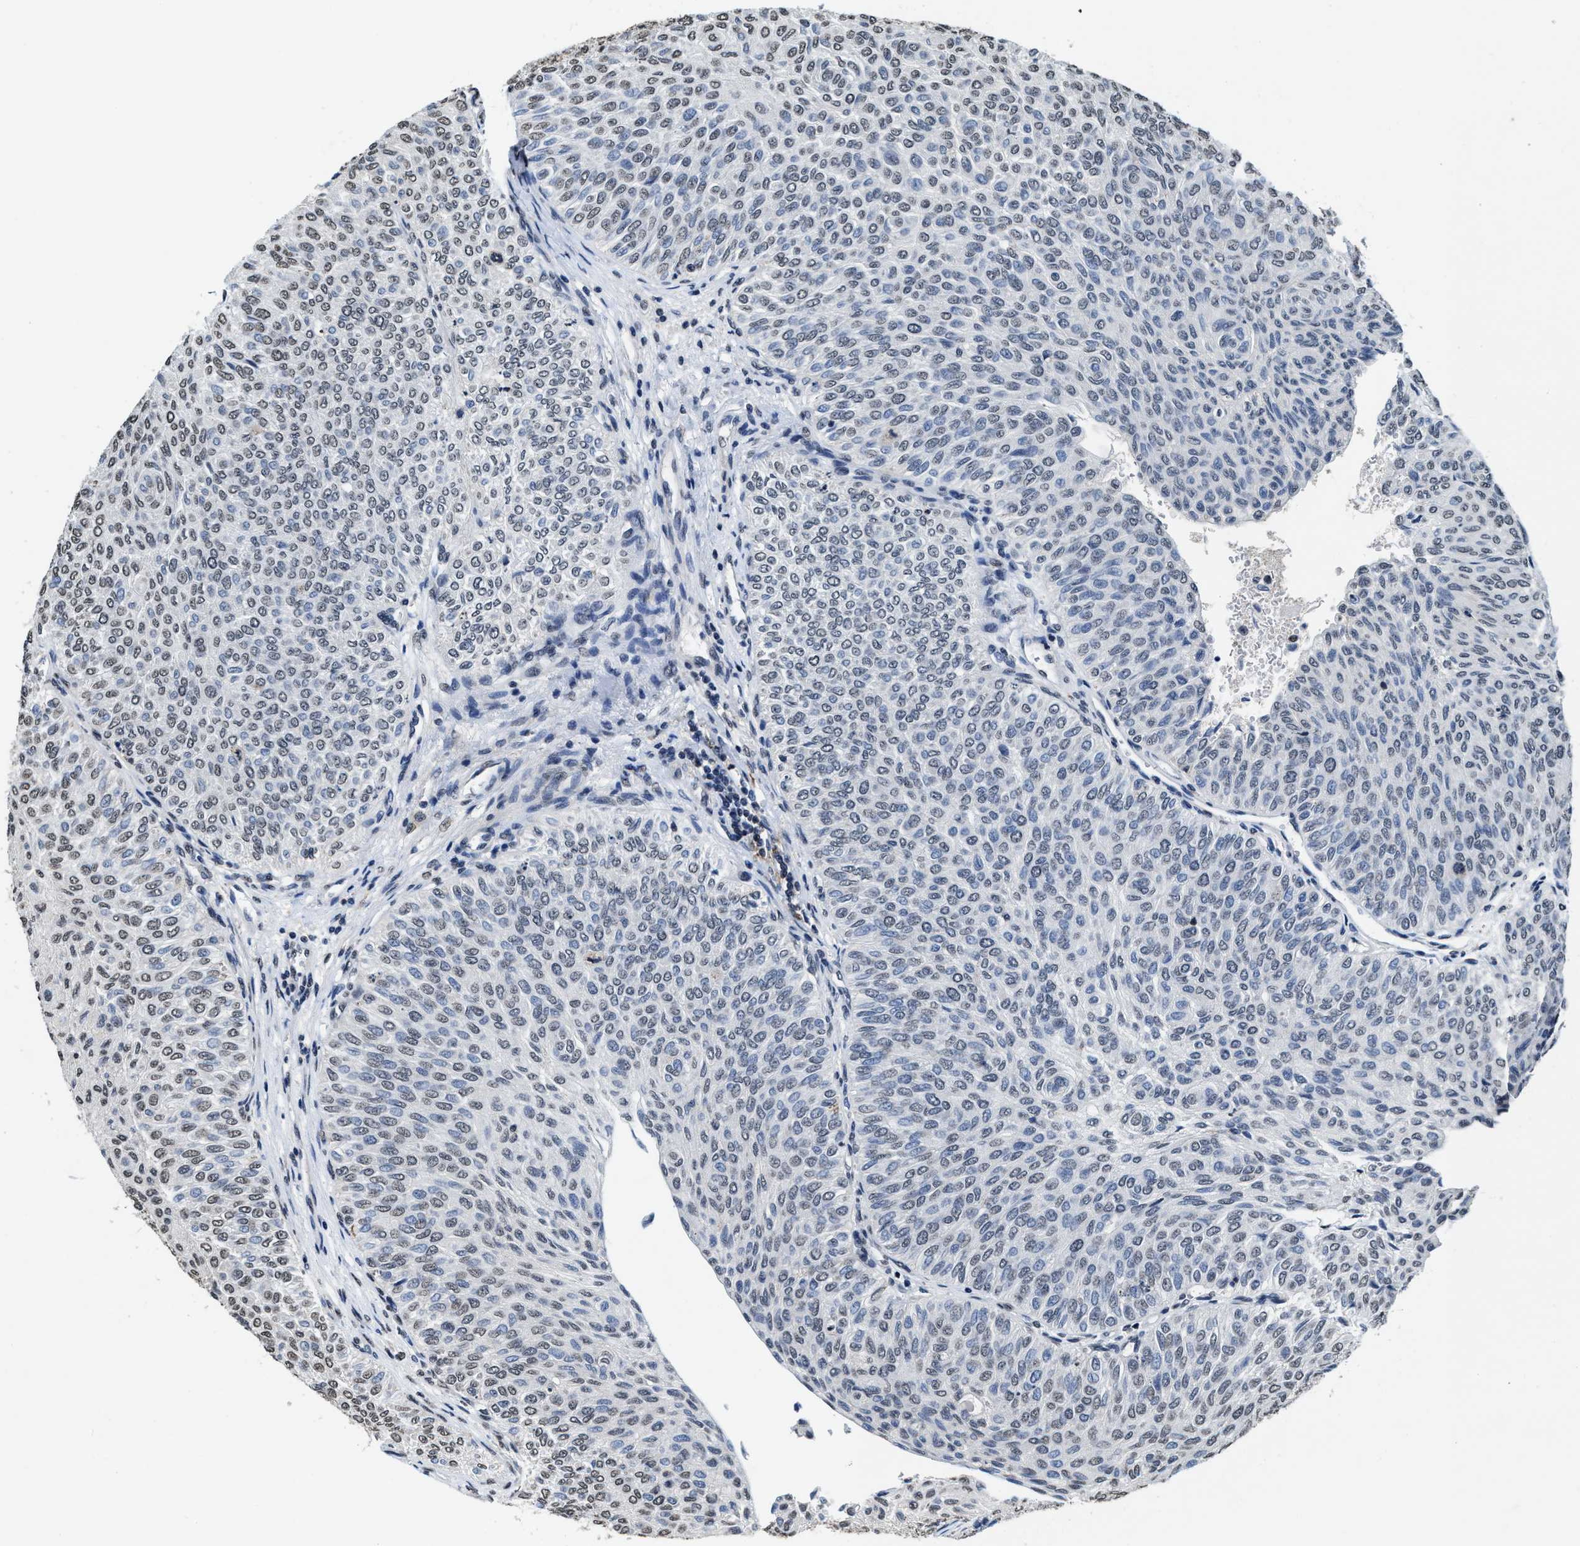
{"staining": {"intensity": "weak", "quantity": "25%-75%", "location": "nuclear"}, "tissue": "urothelial cancer", "cell_type": "Tumor cells", "image_type": "cancer", "snomed": [{"axis": "morphology", "description": "Urothelial carcinoma, Low grade"}, {"axis": "topography", "description": "Urinary bladder"}], "caption": "There is low levels of weak nuclear staining in tumor cells of urothelial cancer, as demonstrated by immunohistochemical staining (brown color).", "gene": "SUPT16H", "patient": {"sex": "male", "age": 78}}